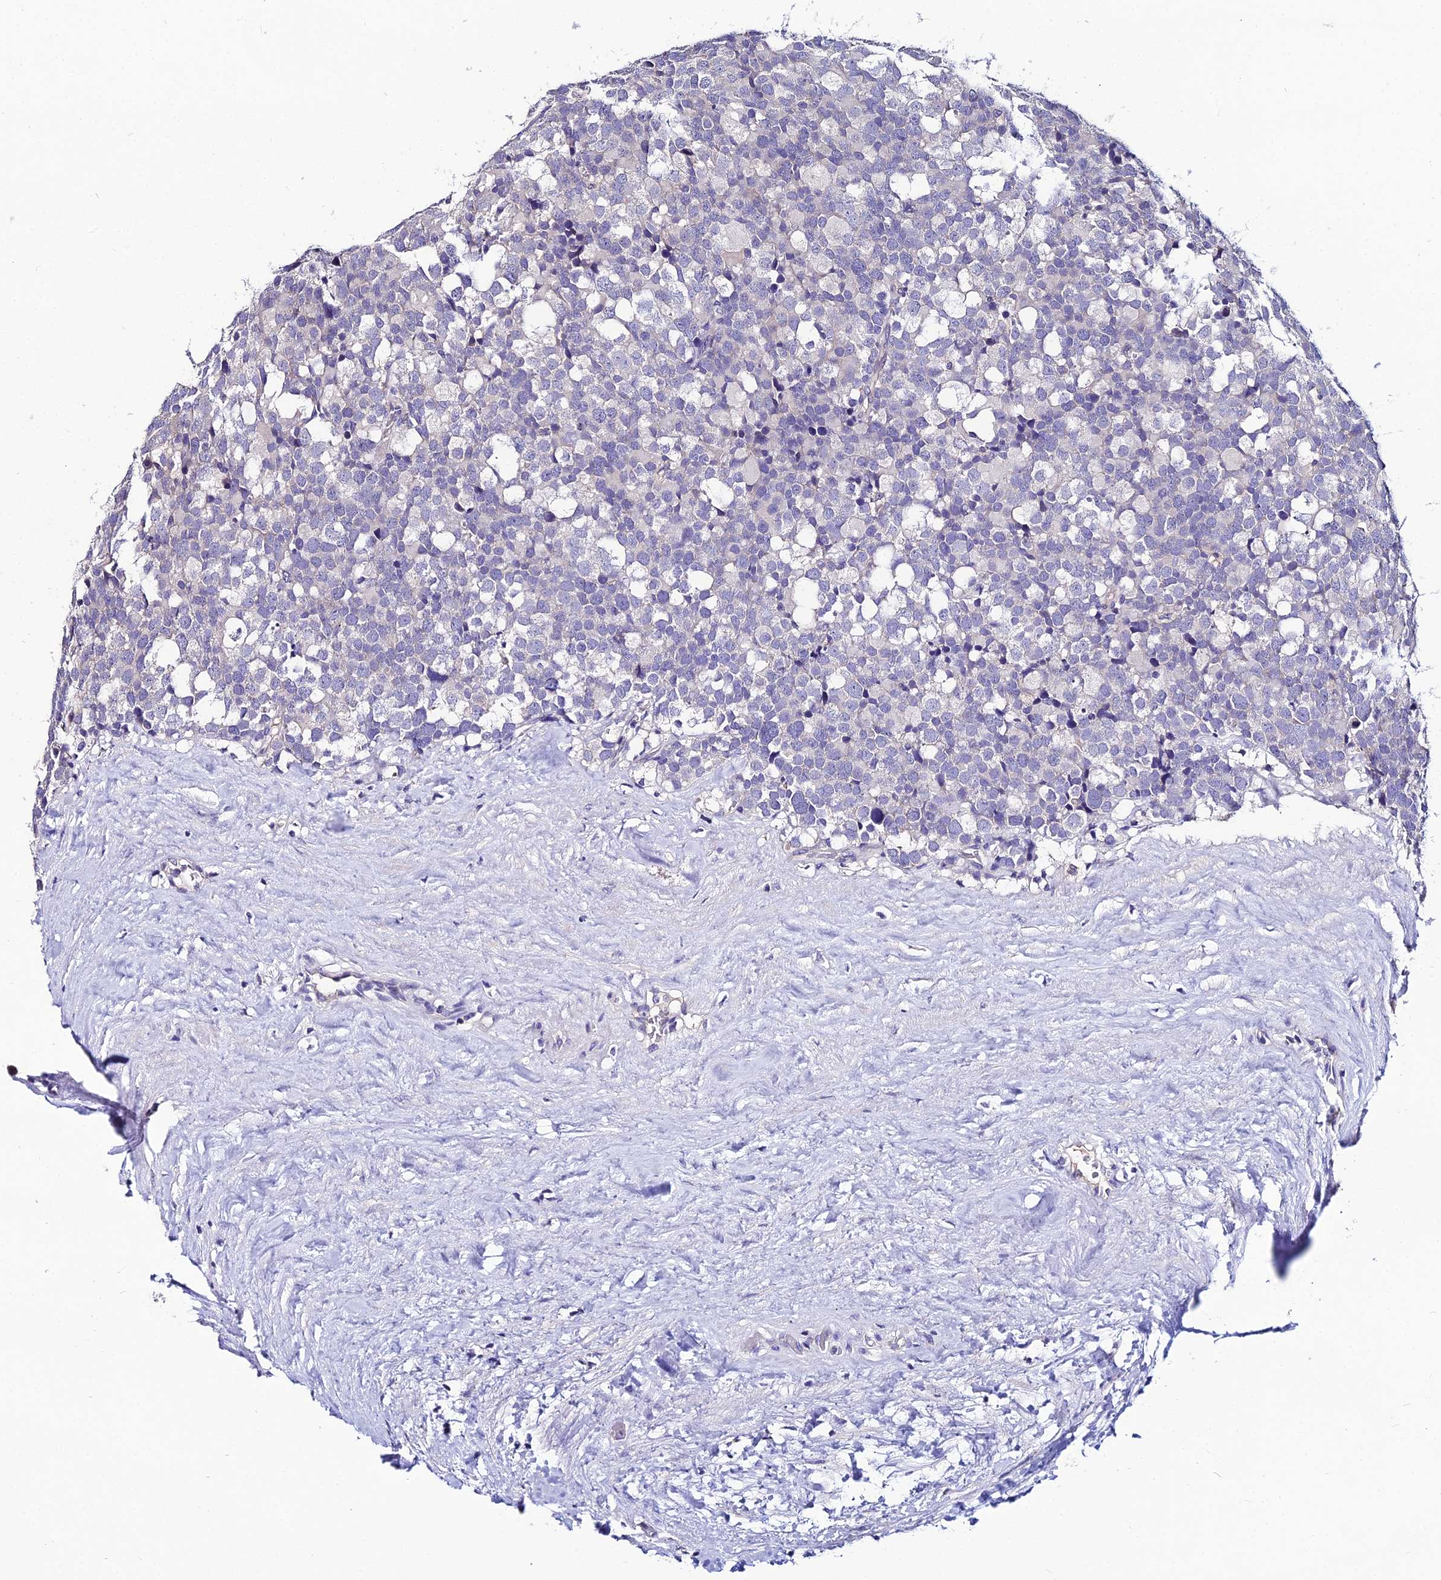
{"staining": {"intensity": "negative", "quantity": "none", "location": "none"}, "tissue": "testis cancer", "cell_type": "Tumor cells", "image_type": "cancer", "snomed": [{"axis": "morphology", "description": "Seminoma, NOS"}, {"axis": "topography", "description": "Testis"}], "caption": "Testis cancer (seminoma) was stained to show a protein in brown. There is no significant staining in tumor cells. (Stains: DAB (3,3'-diaminobenzidine) immunohistochemistry with hematoxylin counter stain, Microscopy: brightfield microscopy at high magnification).", "gene": "LGALS7", "patient": {"sex": "male", "age": 71}}